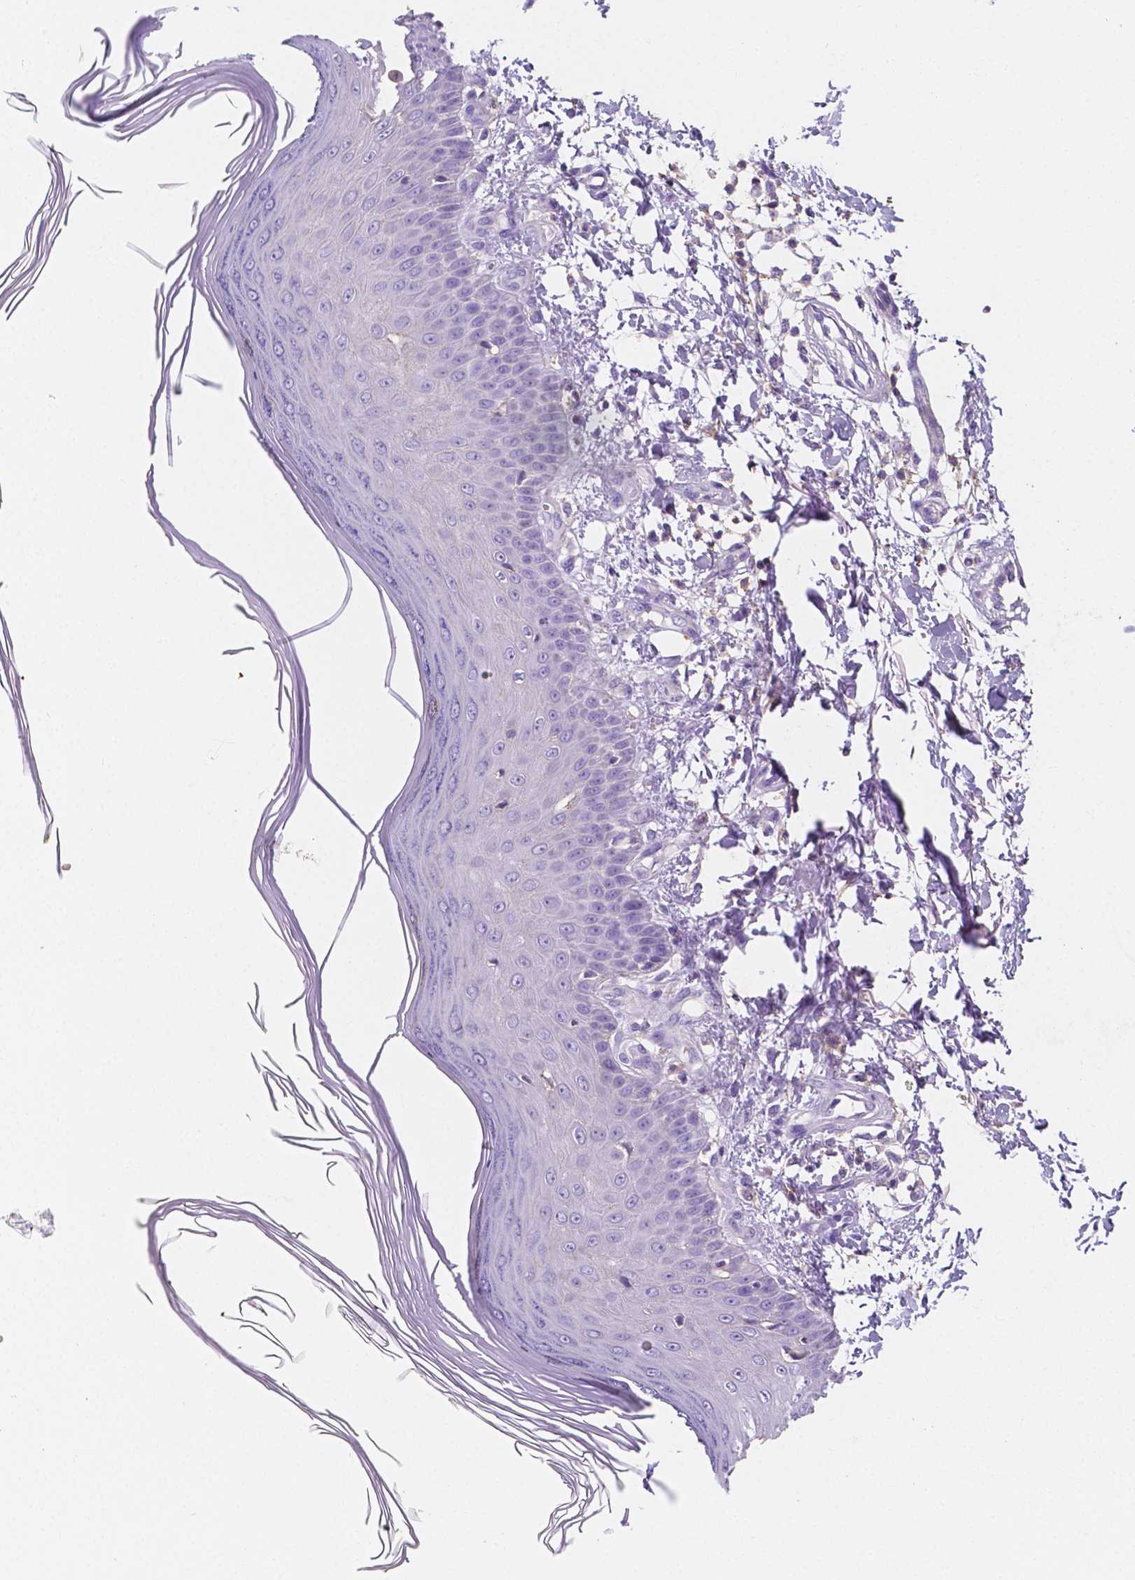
{"staining": {"intensity": "negative", "quantity": "none", "location": "none"}, "tissue": "skin", "cell_type": "Fibroblasts", "image_type": "normal", "snomed": [{"axis": "morphology", "description": "Normal tissue, NOS"}, {"axis": "topography", "description": "Skin"}], "caption": "Immunohistochemical staining of normal human skin shows no significant staining in fibroblasts.", "gene": "GABRD", "patient": {"sex": "female", "age": 62}}